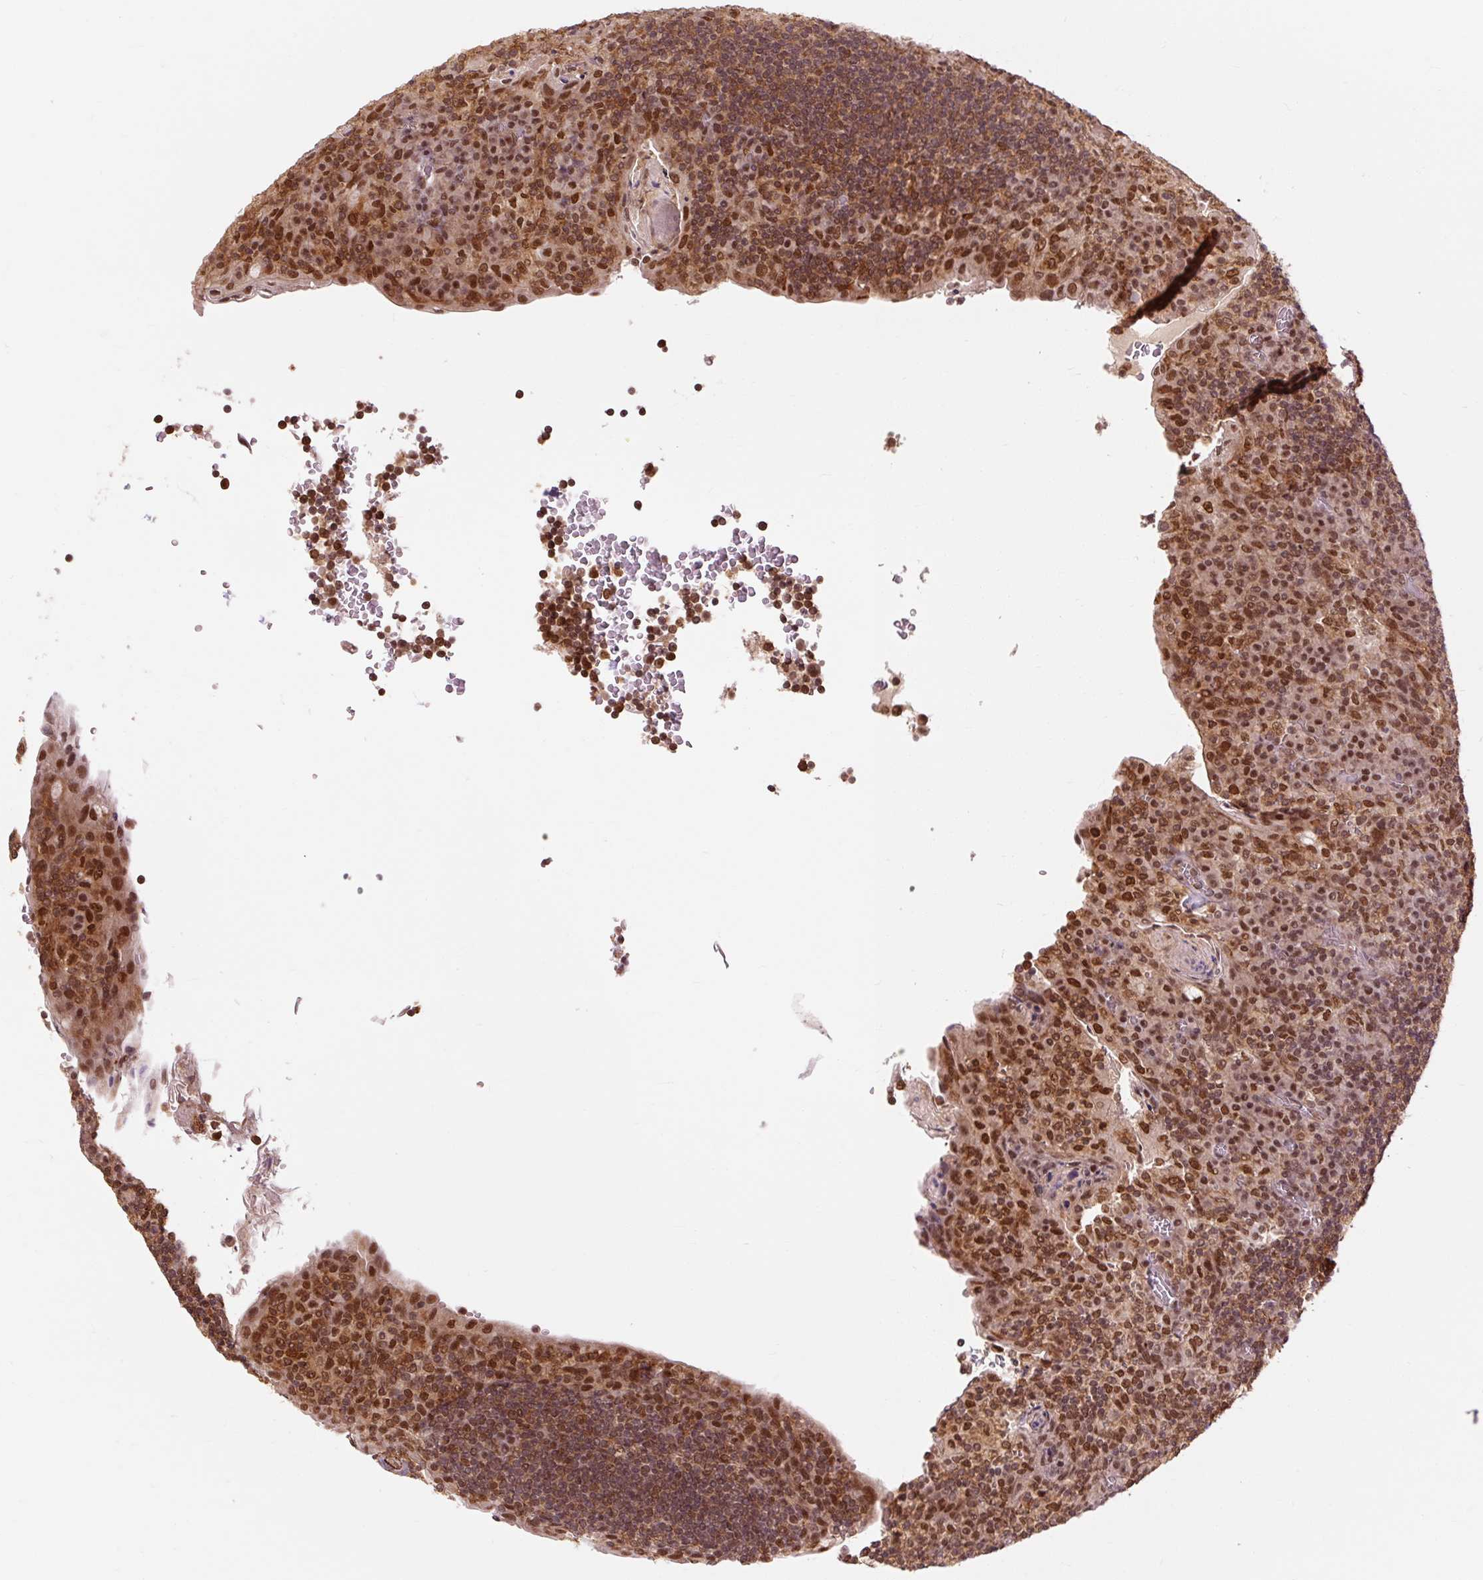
{"staining": {"intensity": "strong", "quantity": ">75%", "location": "nuclear"}, "tissue": "tonsil", "cell_type": "Germinal center cells", "image_type": "normal", "snomed": [{"axis": "morphology", "description": "Normal tissue, NOS"}, {"axis": "topography", "description": "Tonsil"}], "caption": "The histopathology image reveals immunohistochemical staining of normal tonsil. There is strong nuclear positivity is appreciated in approximately >75% of germinal center cells.", "gene": "CSTF1", "patient": {"sex": "male", "age": 17}}